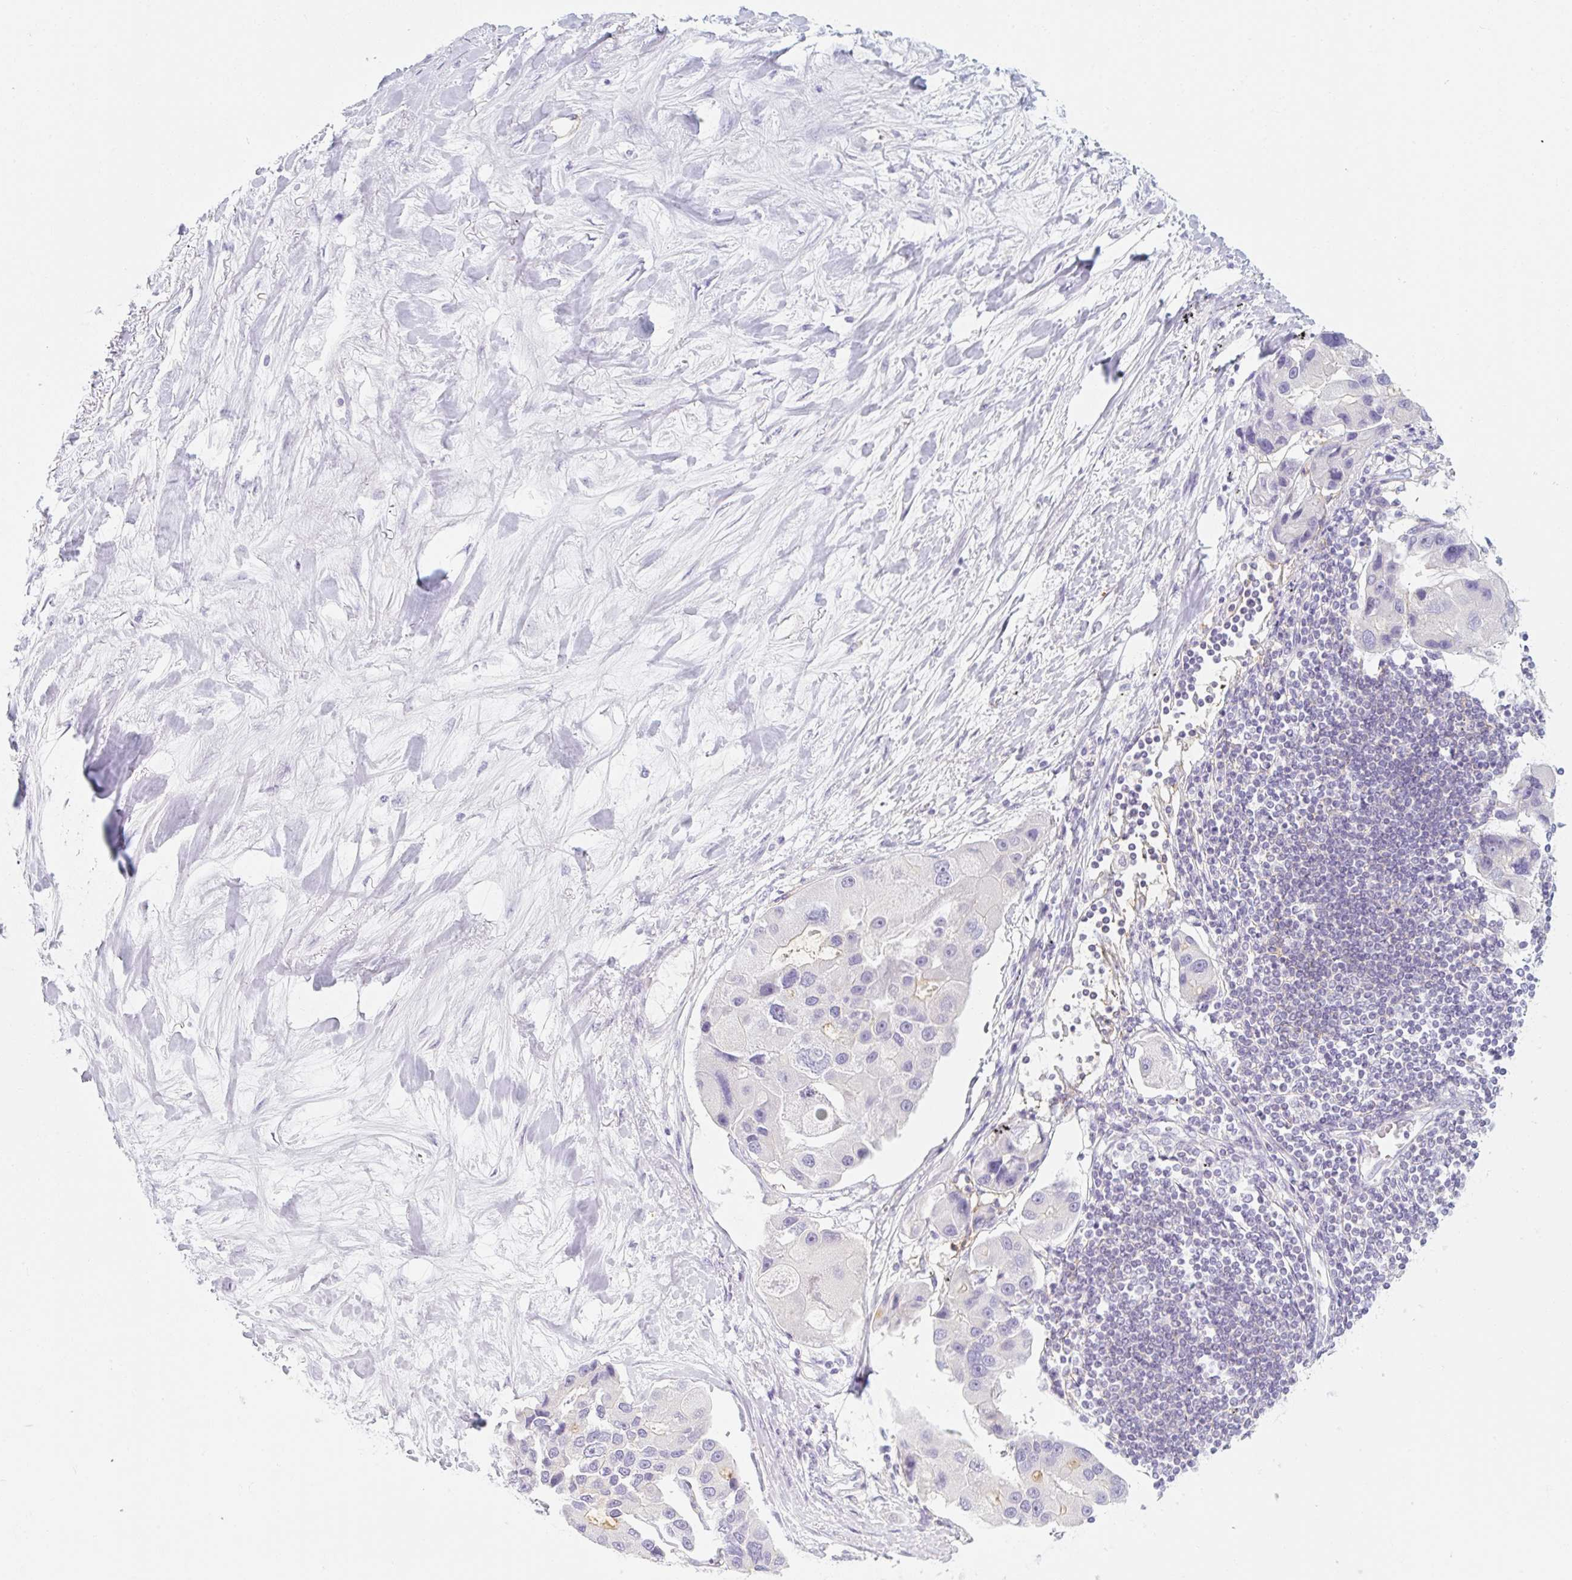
{"staining": {"intensity": "negative", "quantity": "none", "location": "none"}, "tissue": "lung cancer", "cell_type": "Tumor cells", "image_type": "cancer", "snomed": [{"axis": "morphology", "description": "Adenocarcinoma, NOS"}, {"axis": "topography", "description": "Lung"}], "caption": "An IHC micrograph of adenocarcinoma (lung) is shown. There is no staining in tumor cells of adenocarcinoma (lung).", "gene": "LYVE1", "patient": {"sex": "female", "age": 54}}